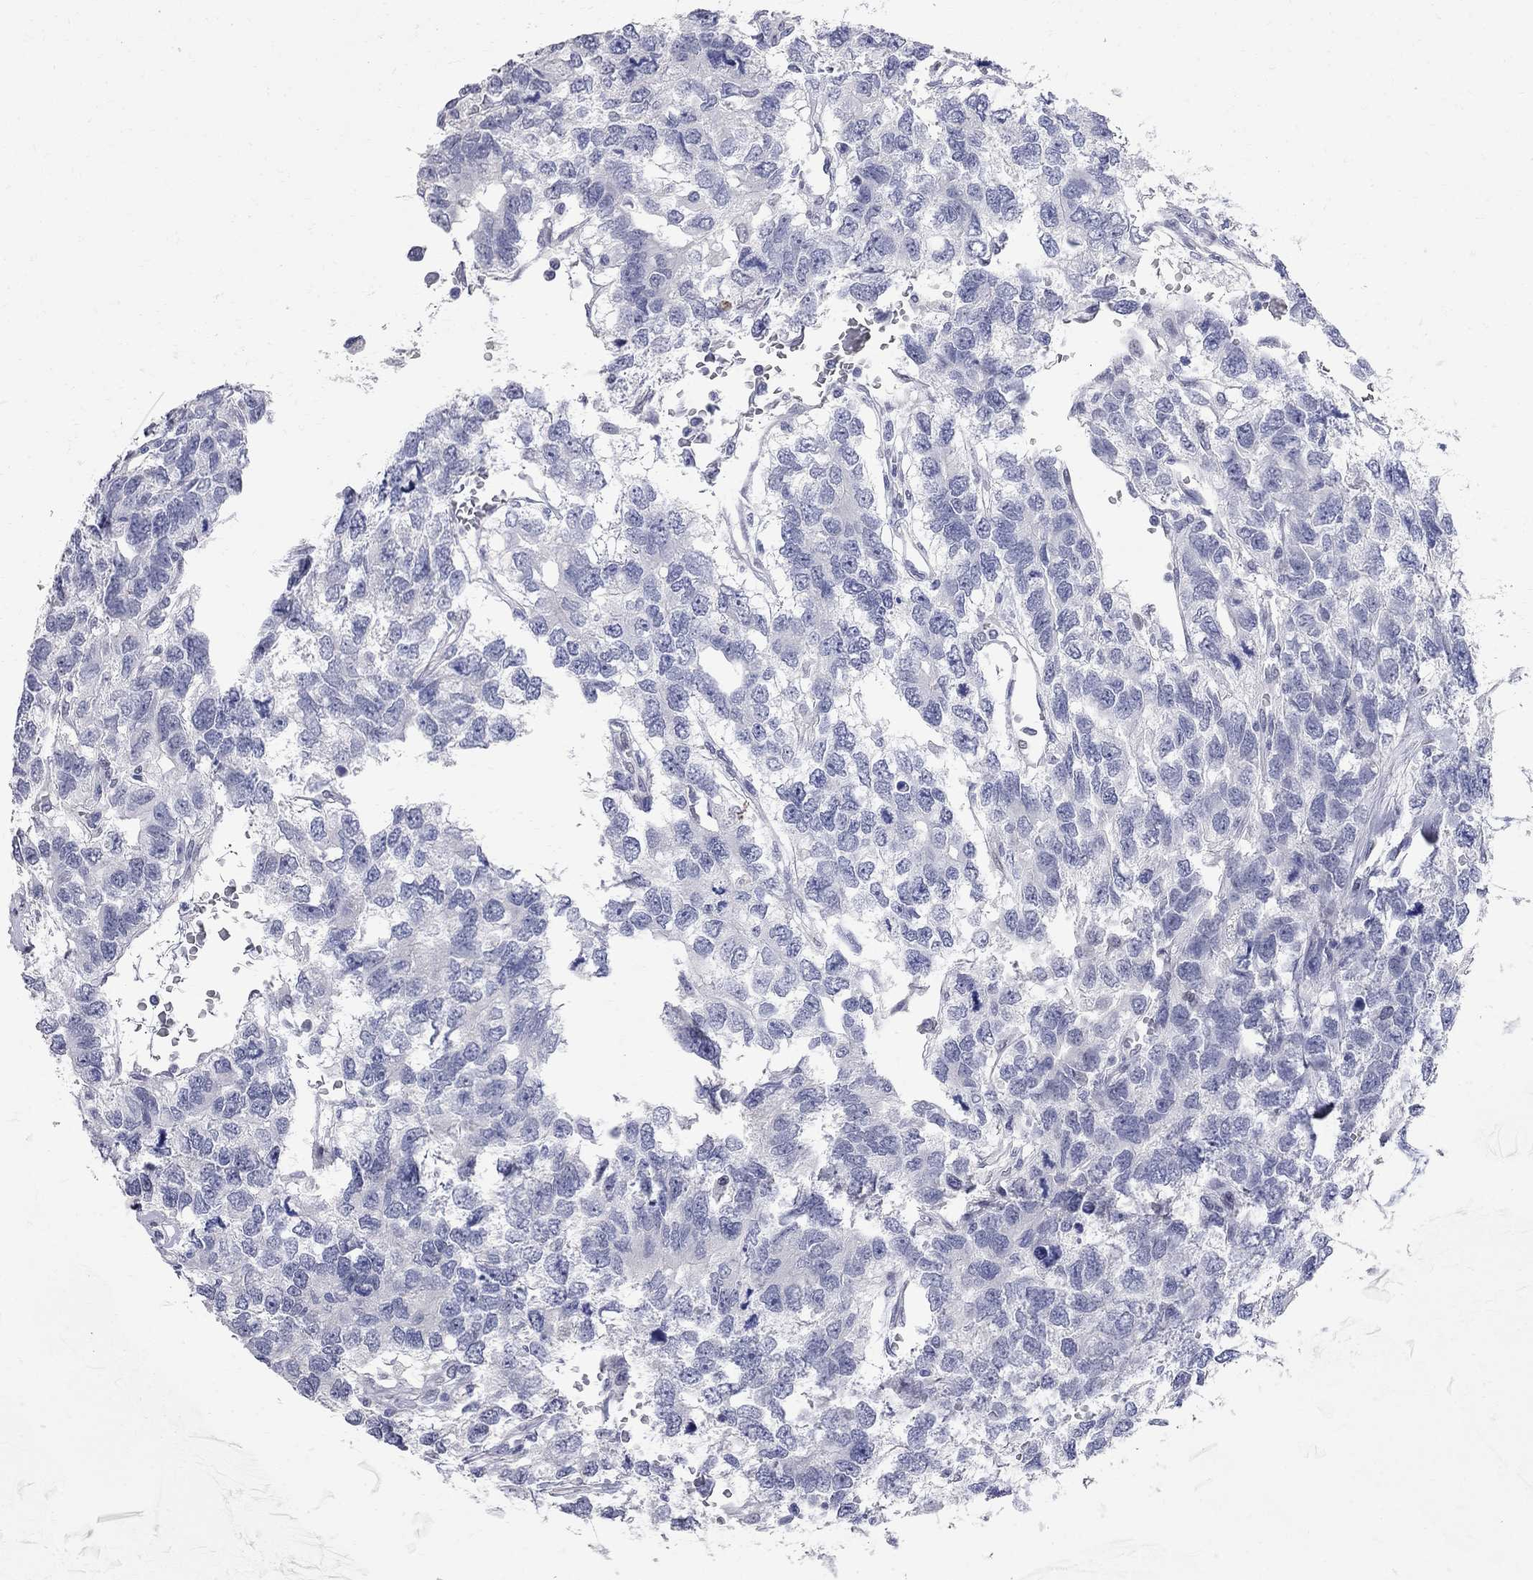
{"staining": {"intensity": "negative", "quantity": "none", "location": "none"}, "tissue": "testis cancer", "cell_type": "Tumor cells", "image_type": "cancer", "snomed": [{"axis": "morphology", "description": "Seminoma, NOS"}, {"axis": "topography", "description": "Testis"}], "caption": "This is an immunohistochemistry photomicrograph of testis cancer. There is no positivity in tumor cells.", "gene": "BPIFB1", "patient": {"sex": "male", "age": 52}}